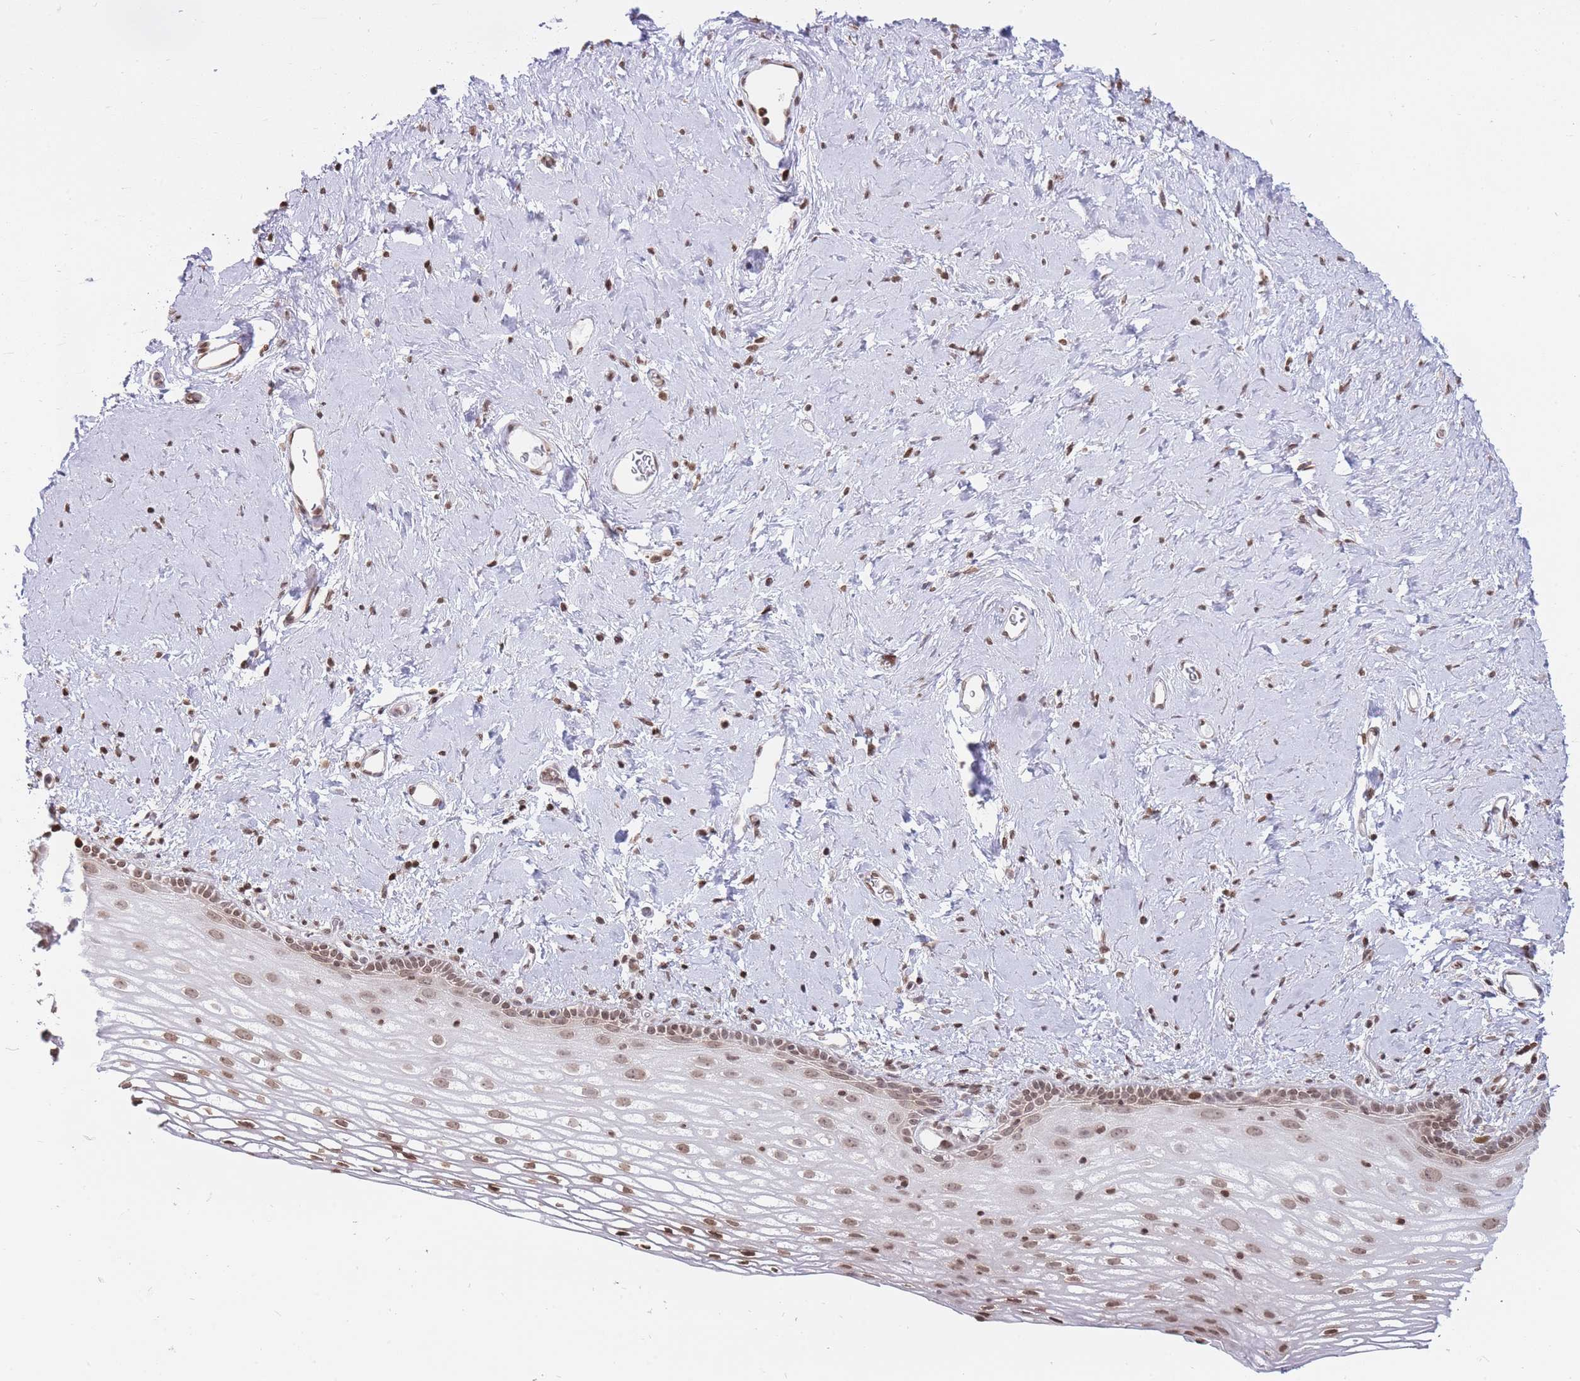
{"staining": {"intensity": "moderate", "quantity": ">75%", "location": "nuclear"}, "tissue": "vagina", "cell_type": "Squamous epithelial cells", "image_type": "normal", "snomed": [{"axis": "morphology", "description": "Normal tissue, NOS"}, {"axis": "morphology", "description": "Adenocarcinoma, NOS"}, {"axis": "topography", "description": "Rectum"}, {"axis": "topography", "description": "Vagina"}], "caption": "DAB immunohistochemical staining of benign vagina demonstrates moderate nuclear protein expression in about >75% of squamous epithelial cells.", "gene": "SHISAL1", "patient": {"sex": "female", "age": 71}}